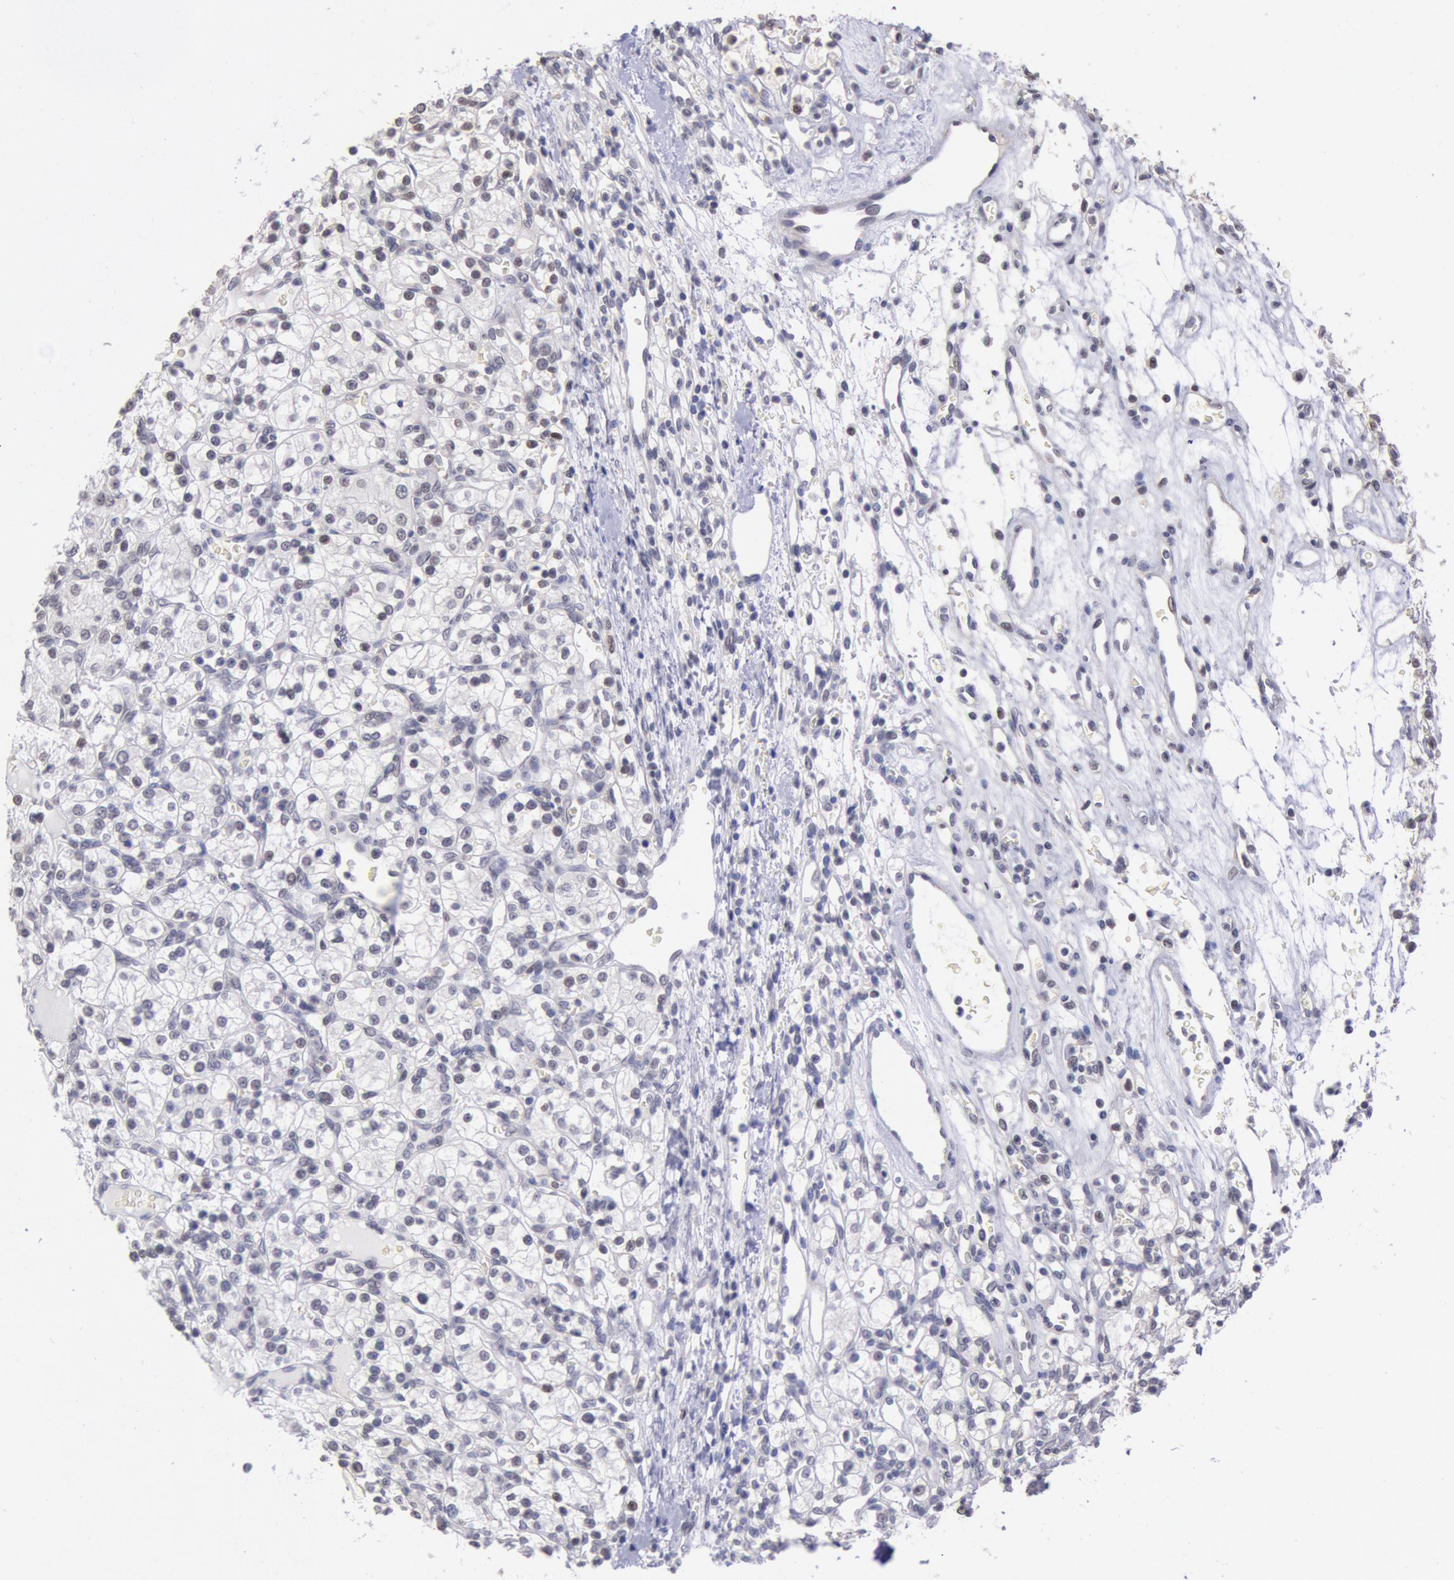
{"staining": {"intensity": "negative", "quantity": "none", "location": "none"}, "tissue": "renal cancer", "cell_type": "Tumor cells", "image_type": "cancer", "snomed": [{"axis": "morphology", "description": "Adenocarcinoma, NOS"}, {"axis": "topography", "description": "Kidney"}], "caption": "Immunohistochemistry histopathology image of human renal cancer (adenocarcinoma) stained for a protein (brown), which reveals no staining in tumor cells. (Immunohistochemistry (ihc), brightfield microscopy, high magnification).", "gene": "MYH7", "patient": {"sex": "female", "age": 62}}